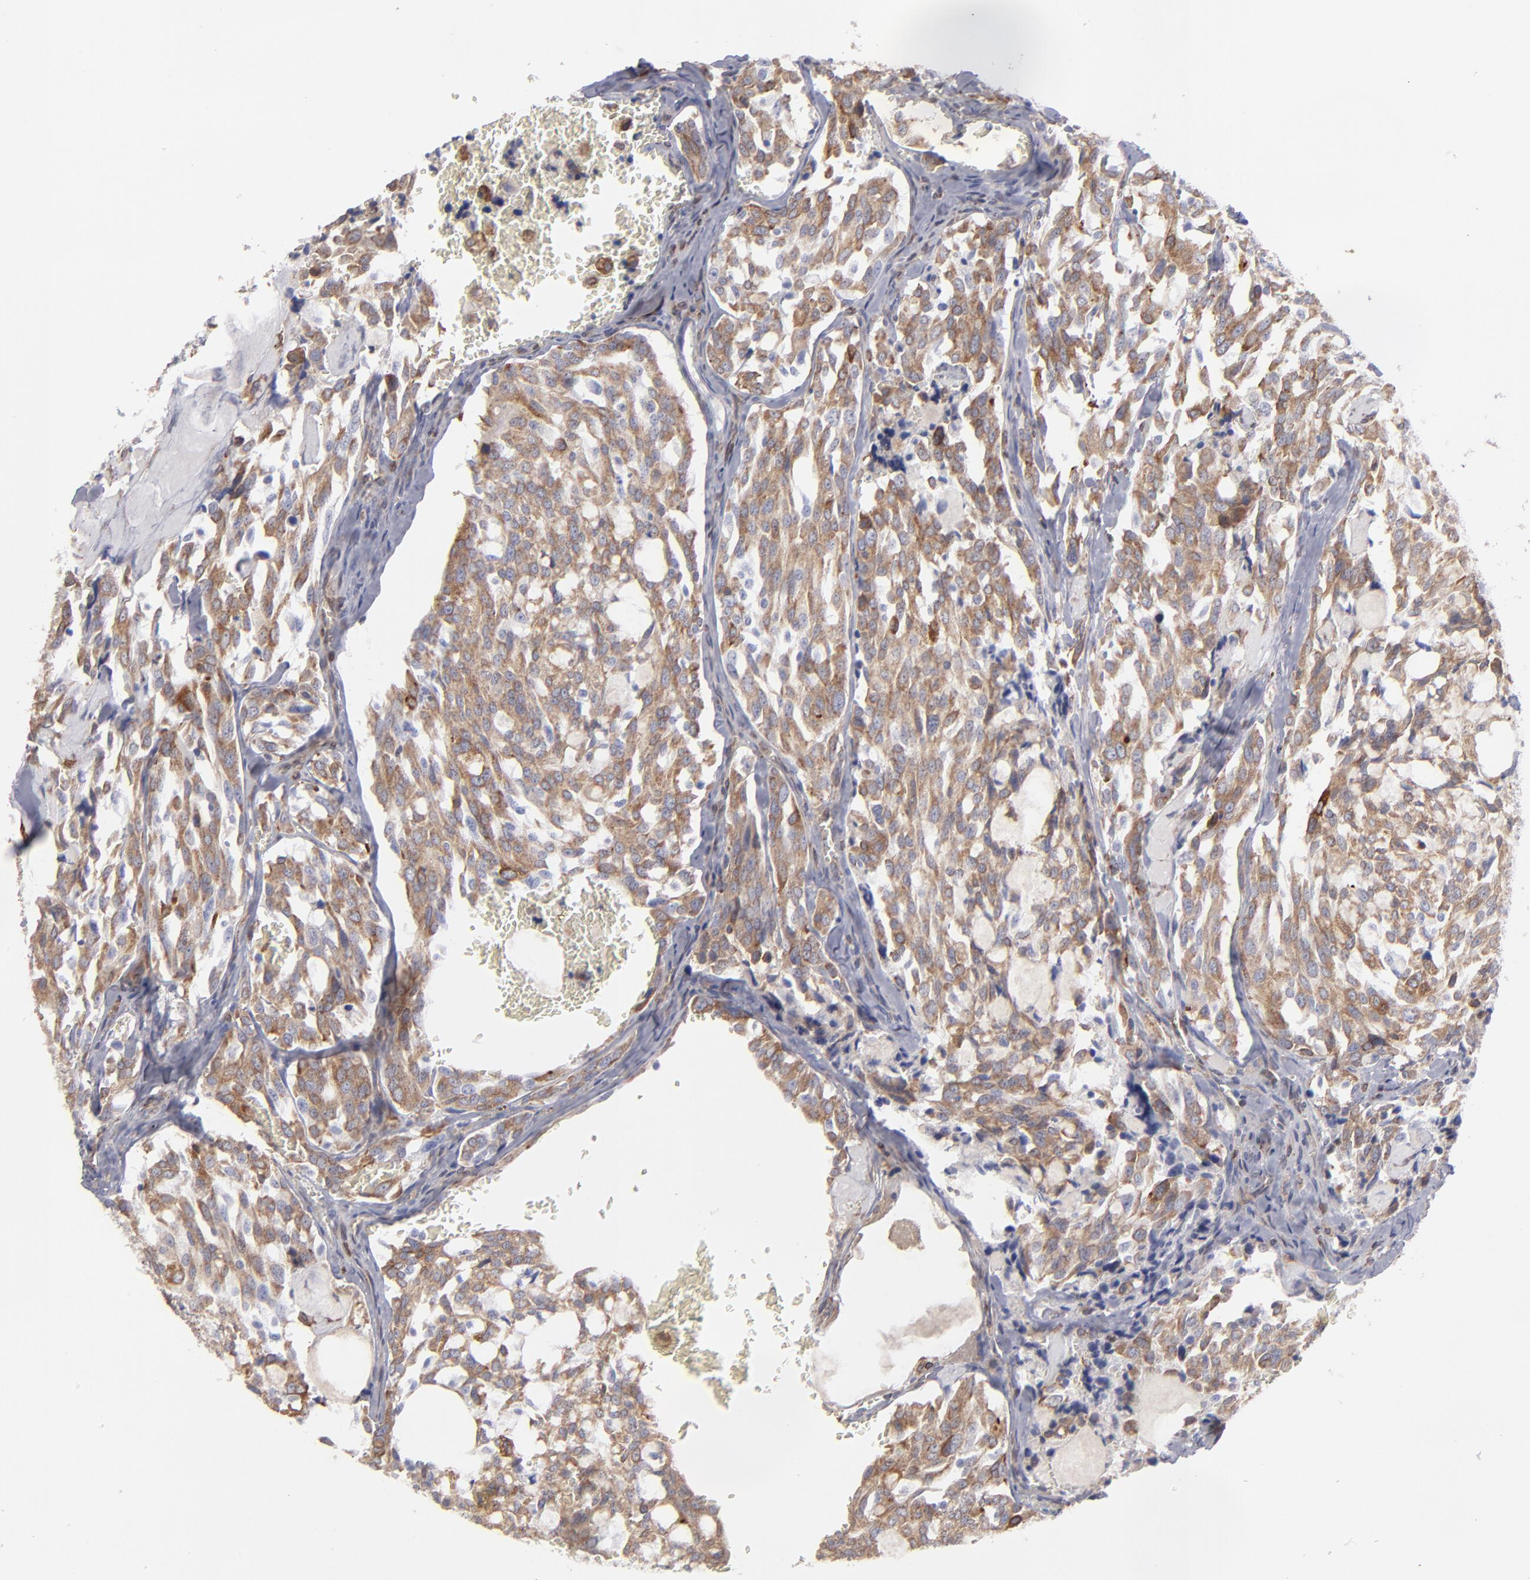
{"staining": {"intensity": "moderate", "quantity": ">75%", "location": "cytoplasmic/membranous"}, "tissue": "thyroid cancer", "cell_type": "Tumor cells", "image_type": "cancer", "snomed": [{"axis": "morphology", "description": "Carcinoma, NOS"}, {"axis": "morphology", "description": "Carcinoid, malignant, NOS"}, {"axis": "topography", "description": "Thyroid gland"}], "caption": "Approximately >75% of tumor cells in human thyroid cancer (carcinoid (malignant)) reveal moderate cytoplasmic/membranous protein positivity as visualized by brown immunohistochemical staining.", "gene": "TMX1", "patient": {"sex": "male", "age": 33}}